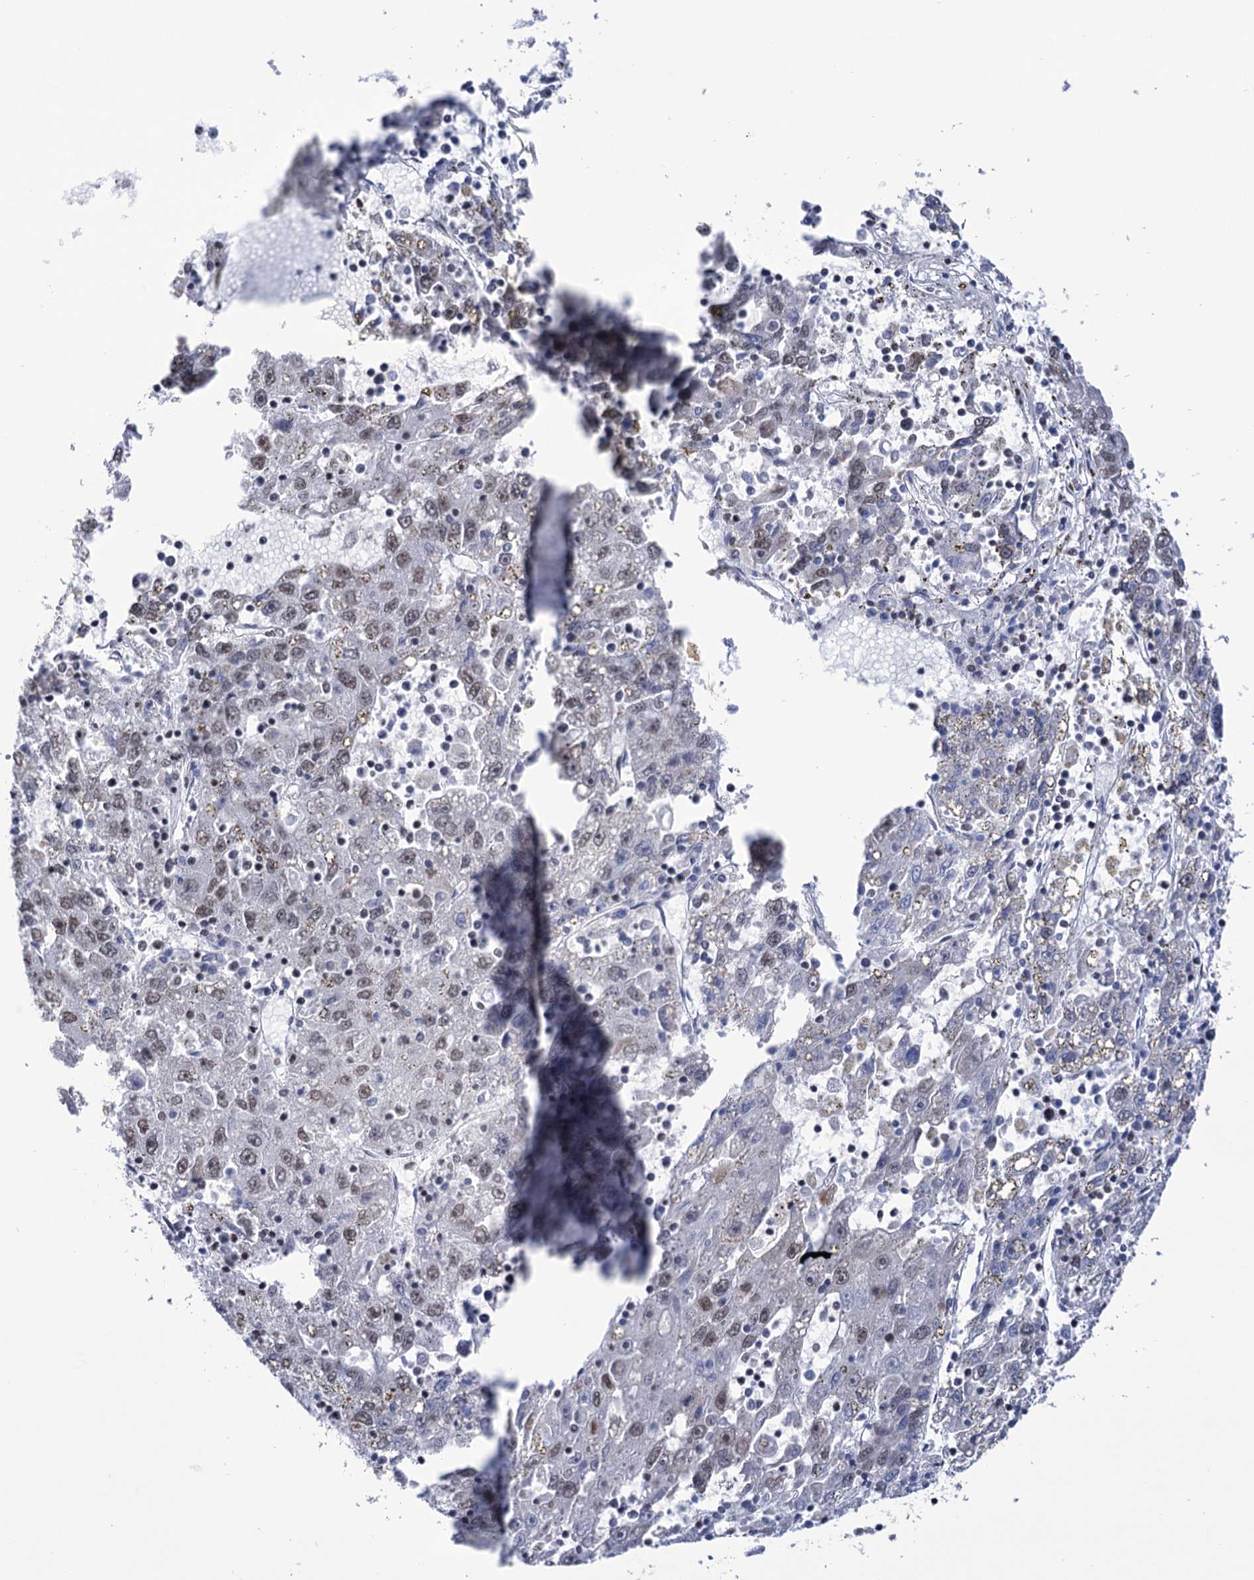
{"staining": {"intensity": "weak", "quantity": "25%-75%", "location": "nuclear"}, "tissue": "liver cancer", "cell_type": "Tumor cells", "image_type": "cancer", "snomed": [{"axis": "morphology", "description": "Carcinoma, Hepatocellular, NOS"}, {"axis": "topography", "description": "Liver"}], "caption": "Liver cancer (hepatocellular carcinoma) tissue exhibits weak nuclear positivity in about 25%-75% of tumor cells", "gene": "ABHD10", "patient": {"sex": "male", "age": 49}}